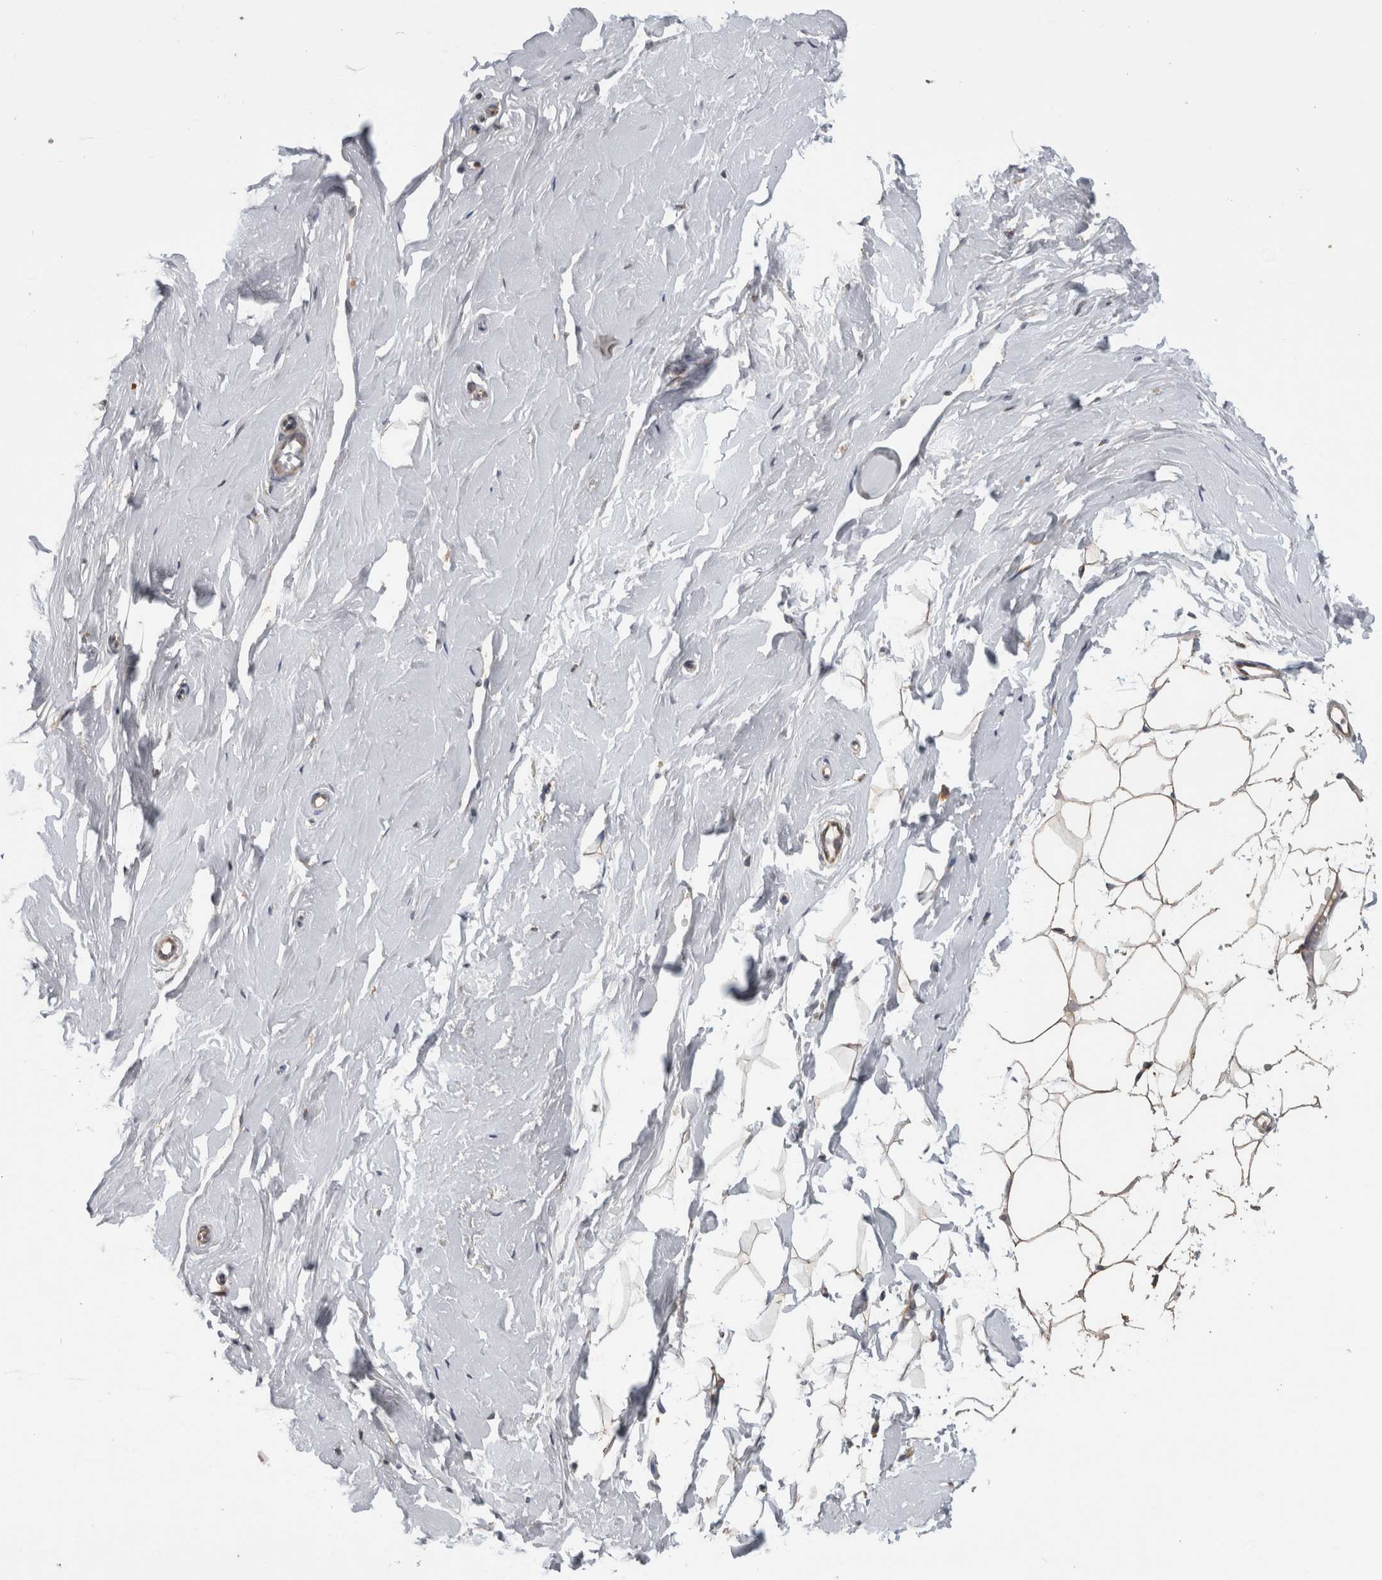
{"staining": {"intensity": "weak", "quantity": "25%-75%", "location": "cytoplasmic/membranous"}, "tissue": "breast", "cell_type": "Adipocytes", "image_type": "normal", "snomed": [{"axis": "morphology", "description": "Normal tissue, NOS"}, {"axis": "topography", "description": "Breast"}], "caption": "Protein staining of benign breast shows weak cytoplasmic/membranous positivity in about 25%-75% of adipocytes. The staining was performed using DAB to visualize the protein expression in brown, while the nuclei were stained in blue with hematoxylin (Magnification: 20x).", "gene": "ATXN2", "patient": {"sex": "female", "age": 23}}